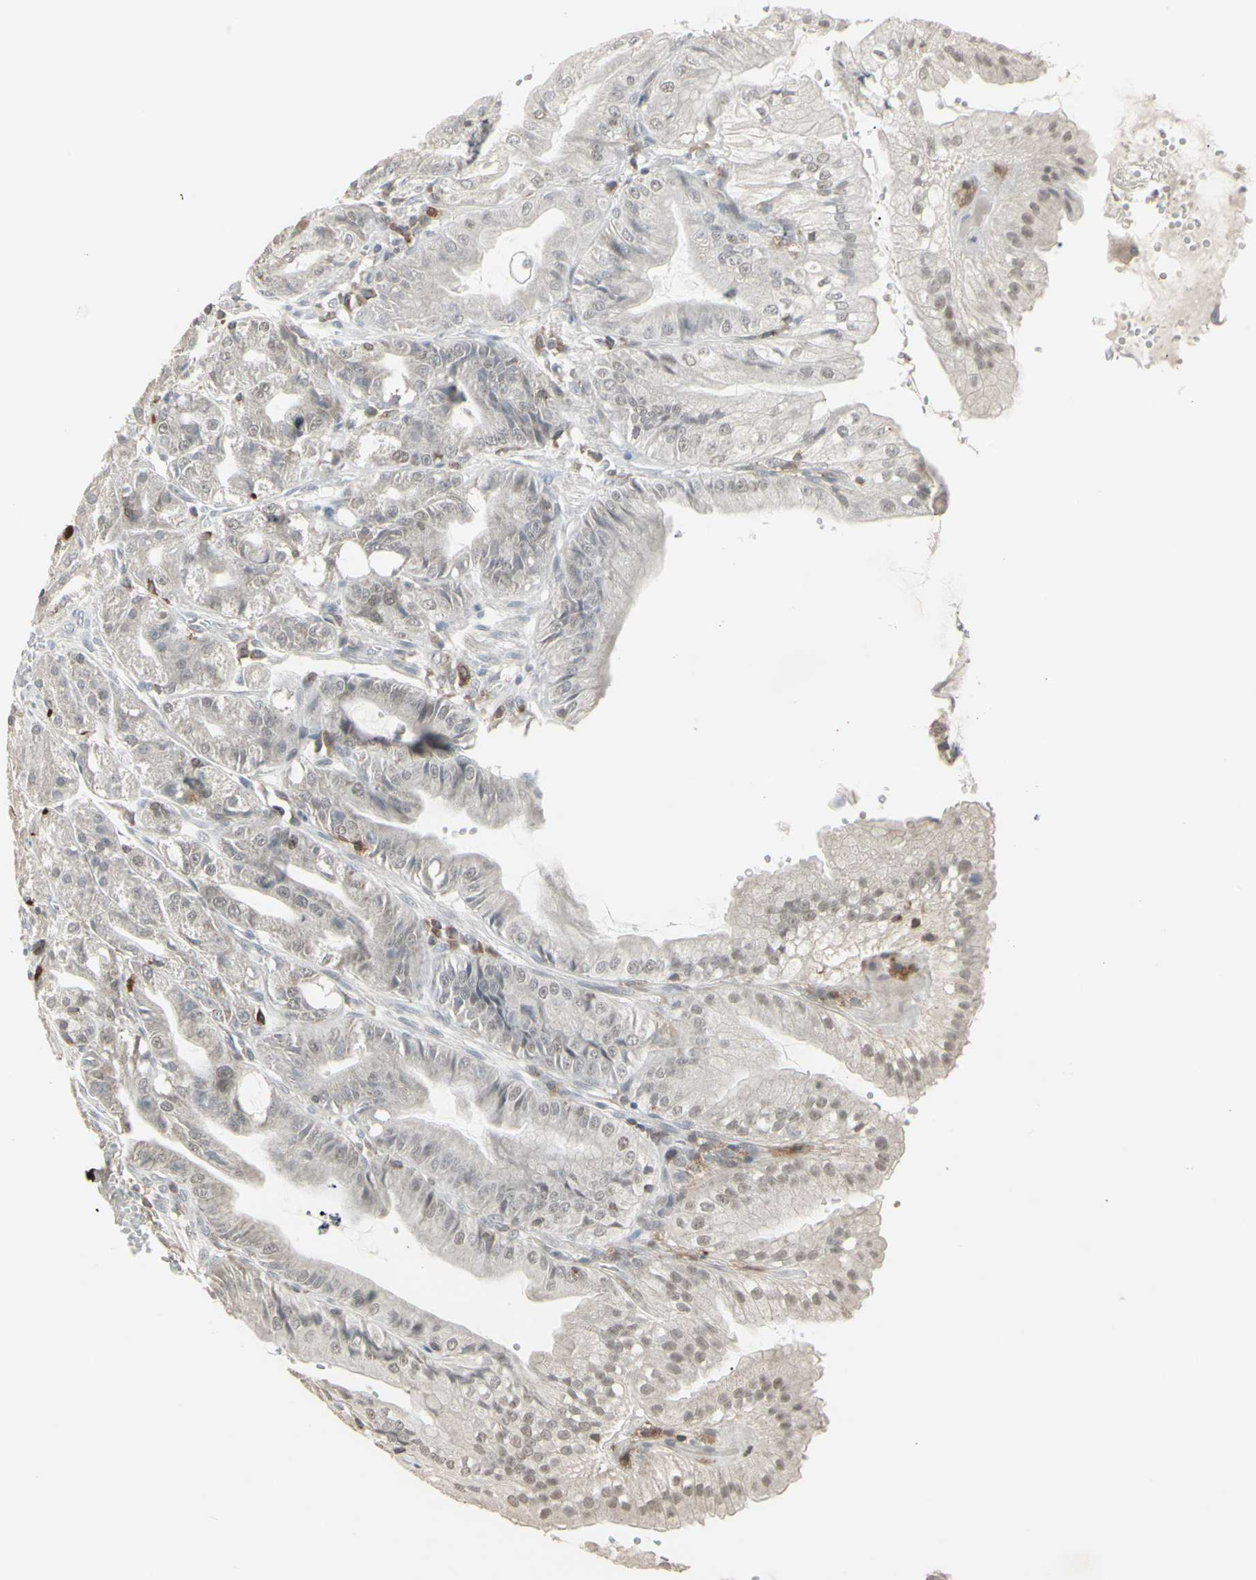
{"staining": {"intensity": "moderate", "quantity": "<25%", "location": "cytoplasmic/membranous,nuclear"}, "tissue": "stomach", "cell_type": "Glandular cells", "image_type": "normal", "snomed": [{"axis": "morphology", "description": "Normal tissue, NOS"}, {"axis": "topography", "description": "Stomach, lower"}], "caption": "Stomach stained for a protein (brown) demonstrates moderate cytoplasmic/membranous,nuclear positive expression in approximately <25% of glandular cells.", "gene": "SAMSN1", "patient": {"sex": "male", "age": 71}}